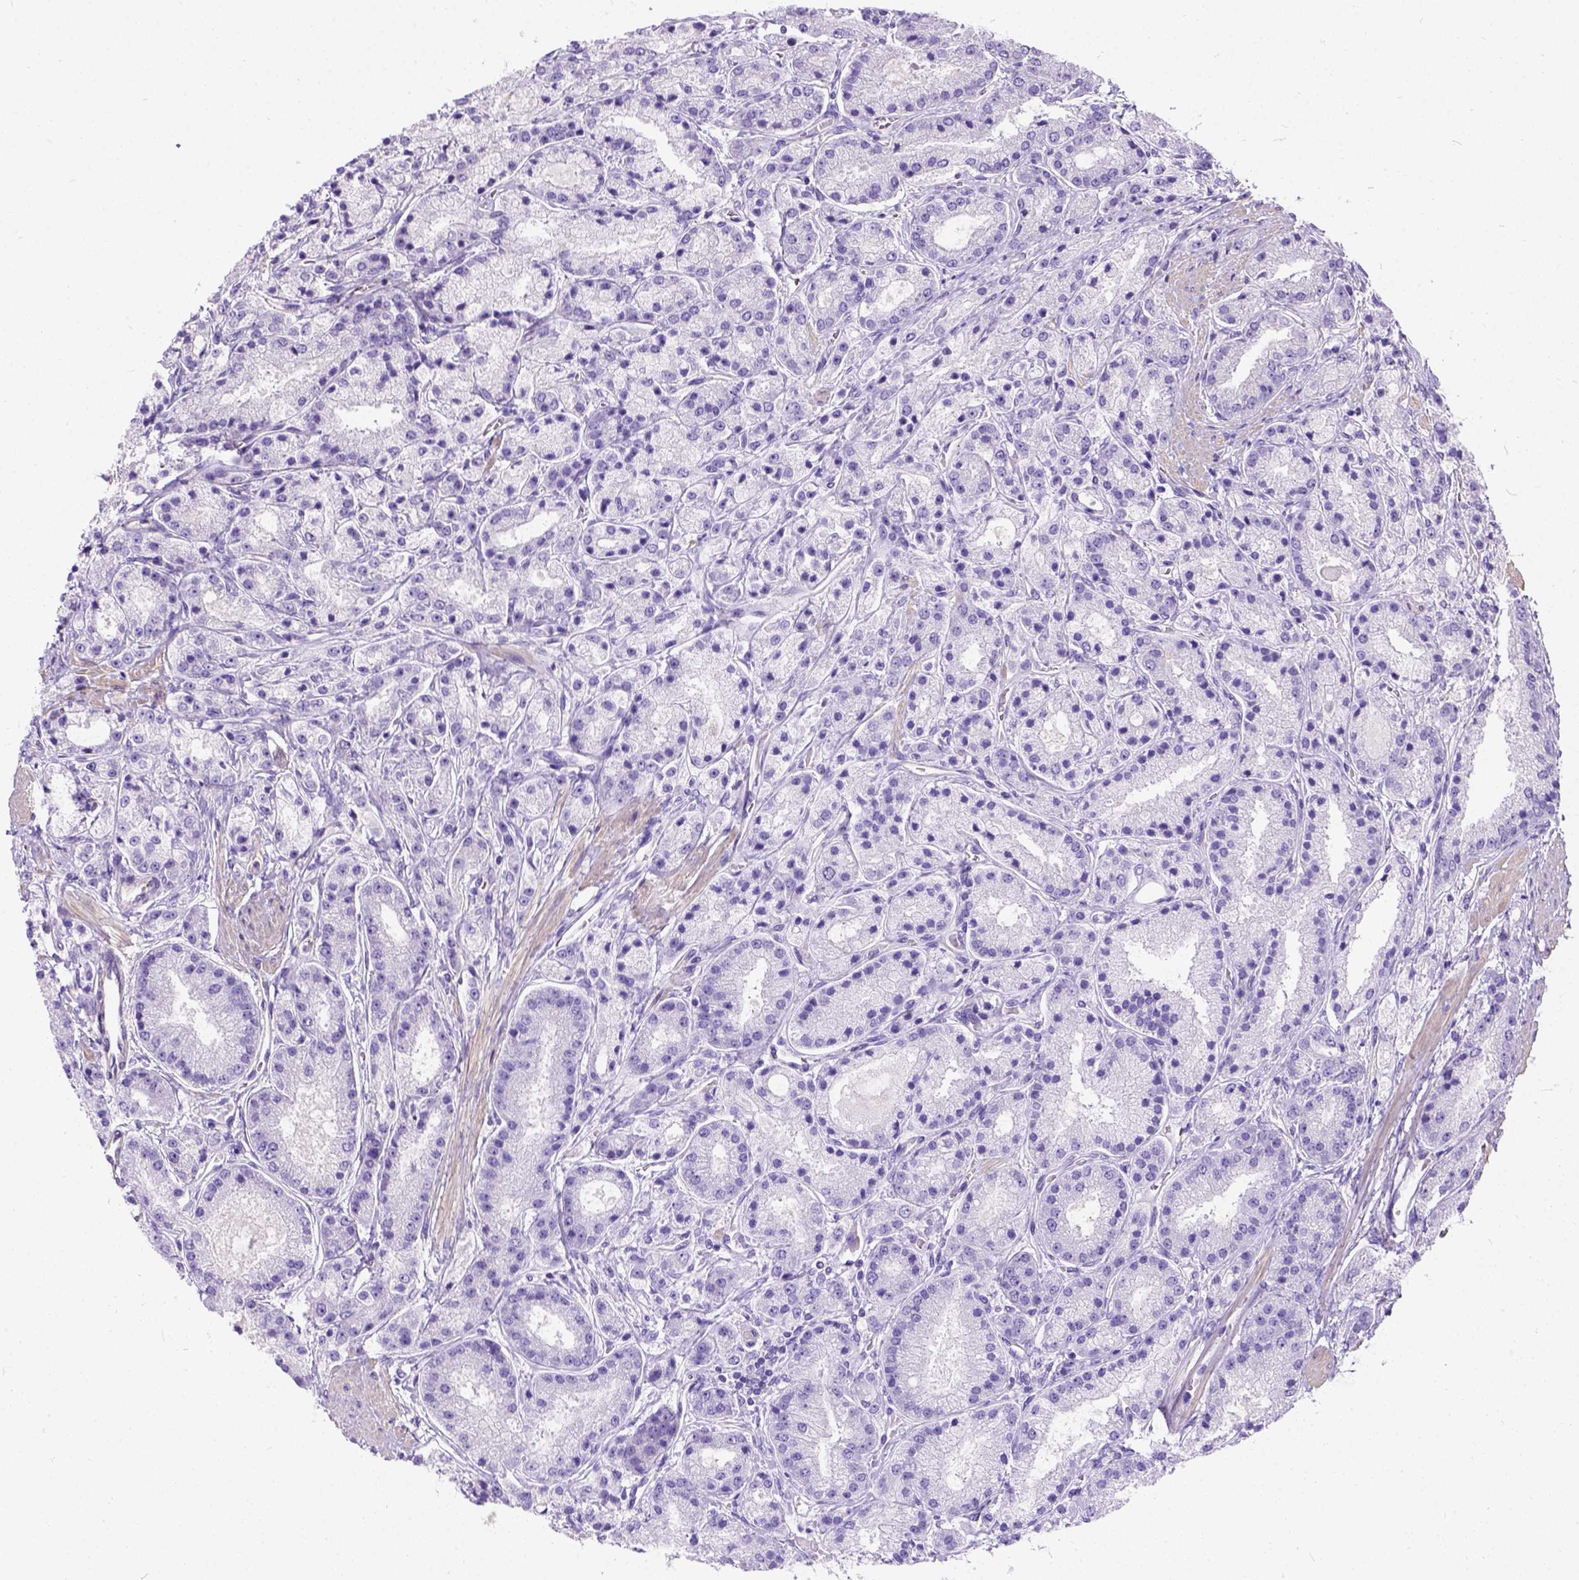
{"staining": {"intensity": "negative", "quantity": "none", "location": "none"}, "tissue": "prostate cancer", "cell_type": "Tumor cells", "image_type": "cancer", "snomed": [{"axis": "morphology", "description": "Adenocarcinoma, High grade"}, {"axis": "topography", "description": "Prostate"}], "caption": "A photomicrograph of prostate cancer (high-grade adenocarcinoma) stained for a protein shows no brown staining in tumor cells.", "gene": "PHF7", "patient": {"sex": "male", "age": 67}}